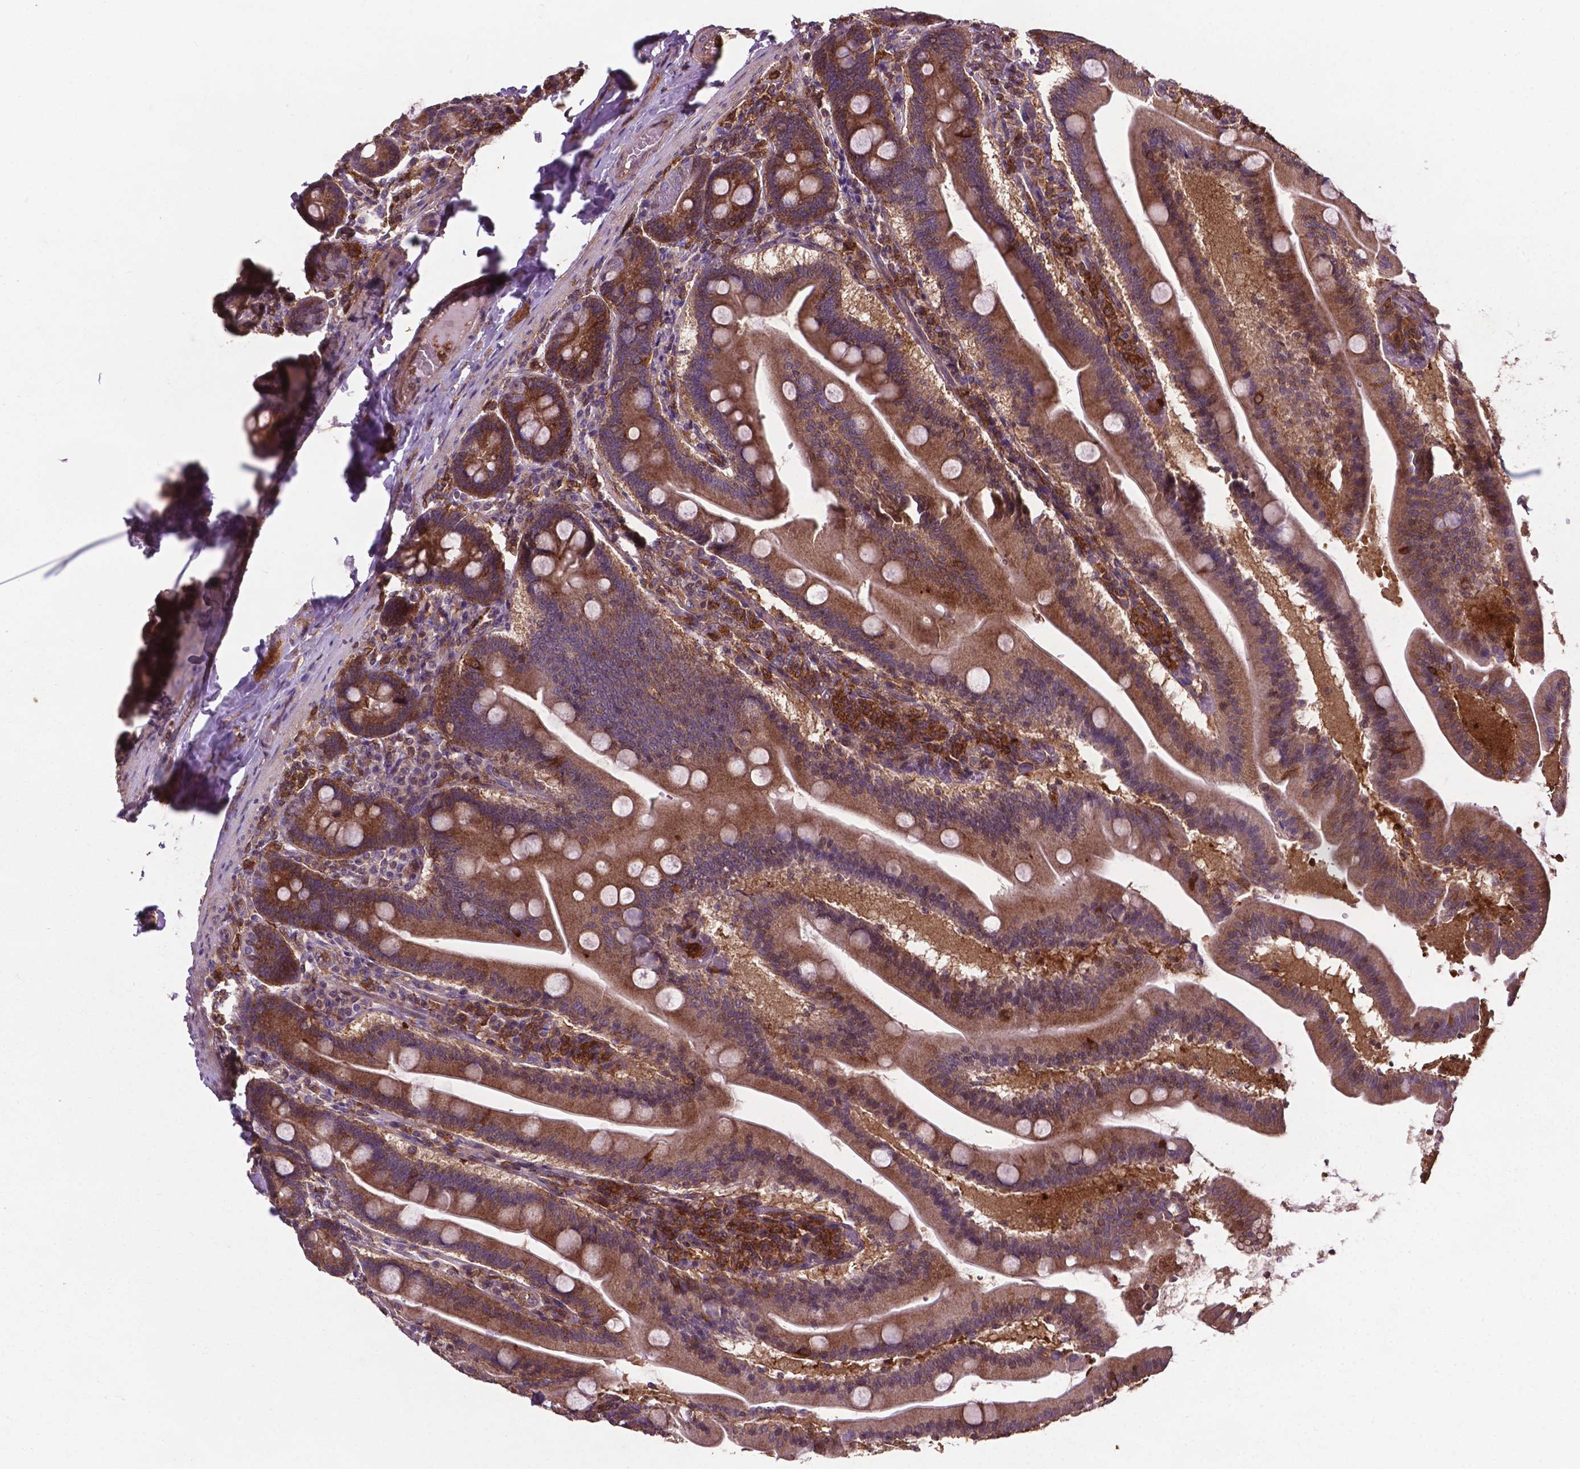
{"staining": {"intensity": "strong", "quantity": "25%-75%", "location": "cytoplasmic/membranous"}, "tissue": "small intestine", "cell_type": "Glandular cells", "image_type": "normal", "snomed": [{"axis": "morphology", "description": "Normal tissue, NOS"}, {"axis": "topography", "description": "Small intestine"}], "caption": "Brown immunohistochemical staining in unremarkable small intestine demonstrates strong cytoplasmic/membranous staining in approximately 25%-75% of glandular cells. (DAB = brown stain, brightfield microscopy at high magnification).", "gene": "SMAD3", "patient": {"sex": "male", "age": 37}}